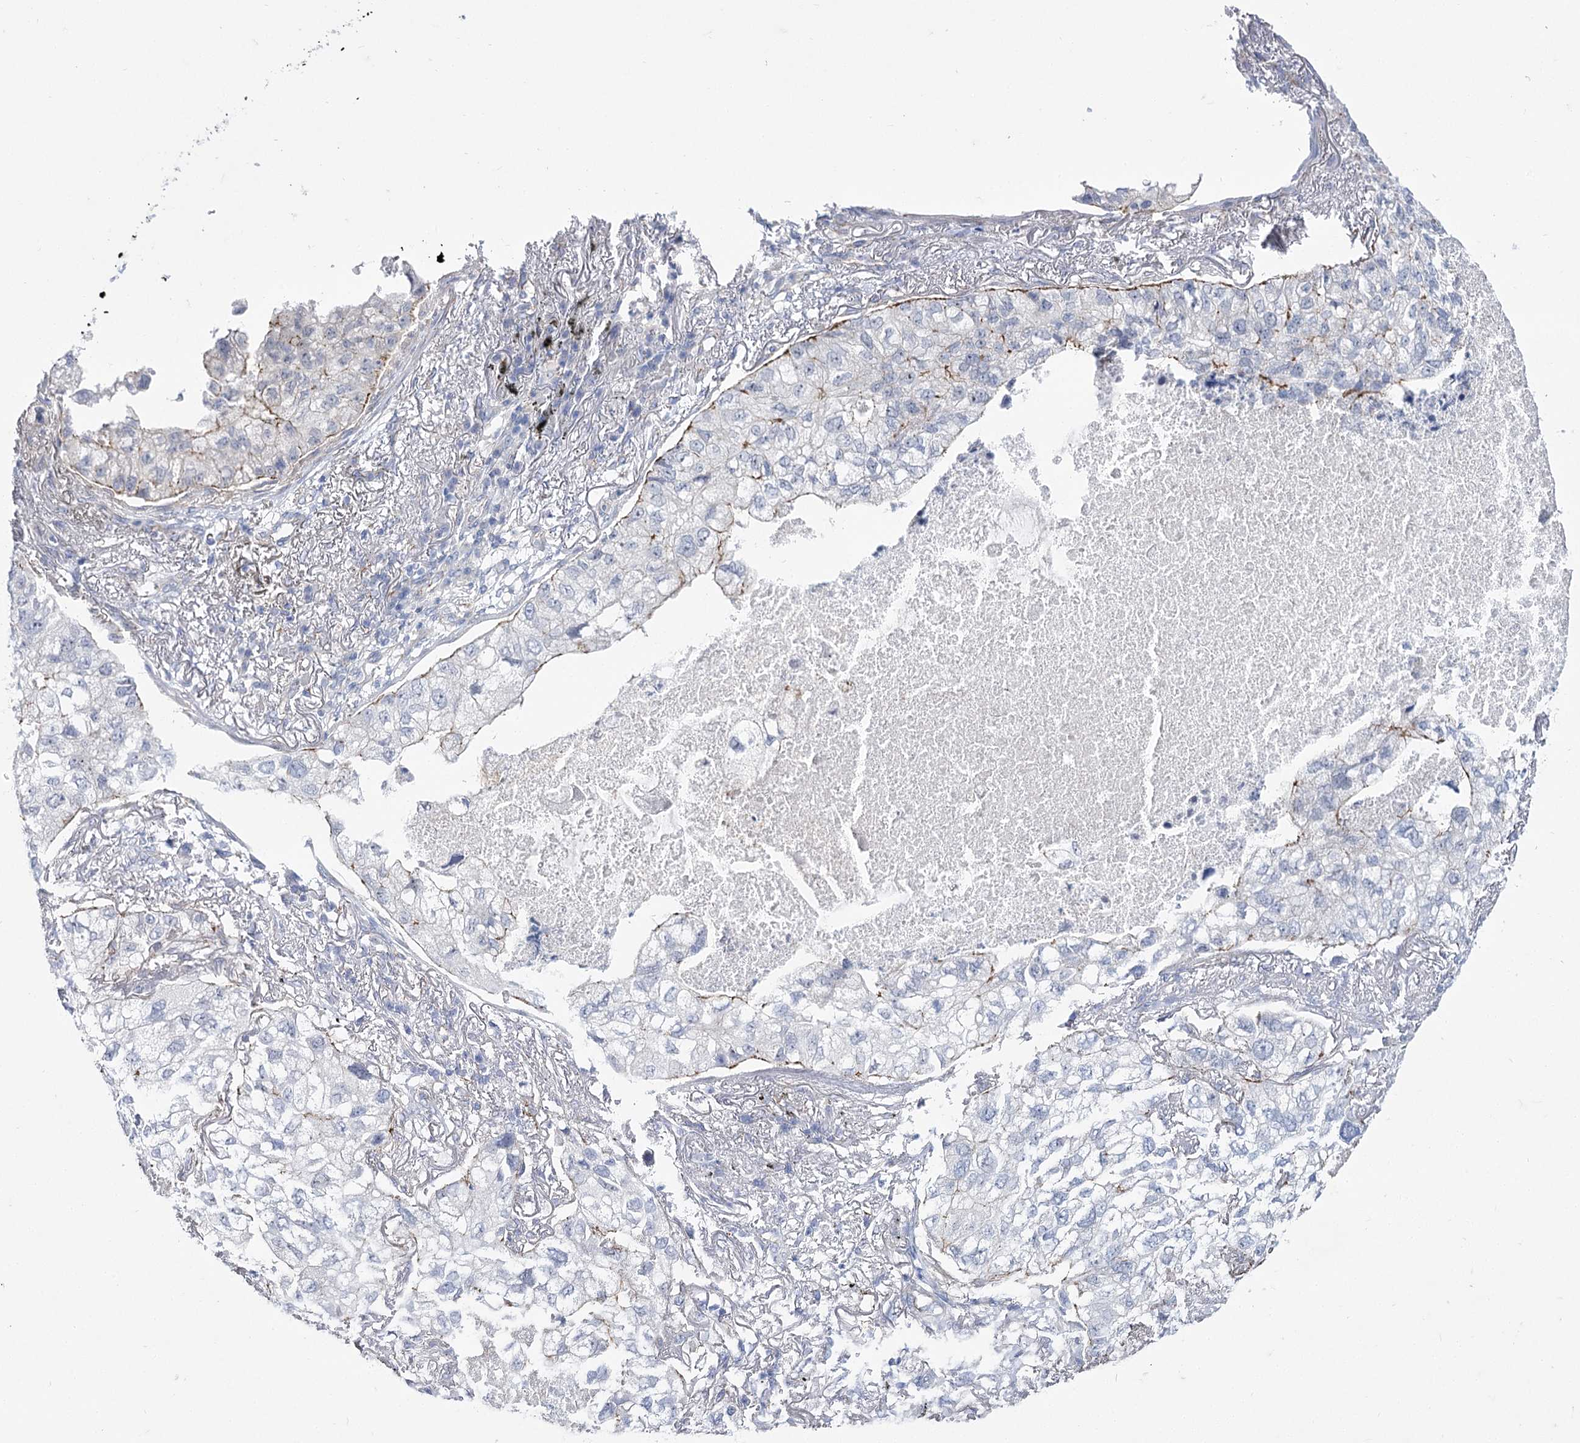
{"staining": {"intensity": "negative", "quantity": "none", "location": "none"}, "tissue": "lung cancer", "cell_type": "Tumor cells", "image_type": "cancer", "snomed": [{"axis": "morphology", "description": "Adenocarcinoma, NOS"}, {"axis": "topography", "description": "Lung"}], "caption": "High magnification brightfield microscopy of lung cancer (adenocarcinoma) stained with DAB (3,3'-diaminobenzidine) (brown) and counterstained with hematoxylin (blue): tumor cells show no significant positivity.", "gene": "NRAP", "patient": {"sex": "male", "age": 65}}